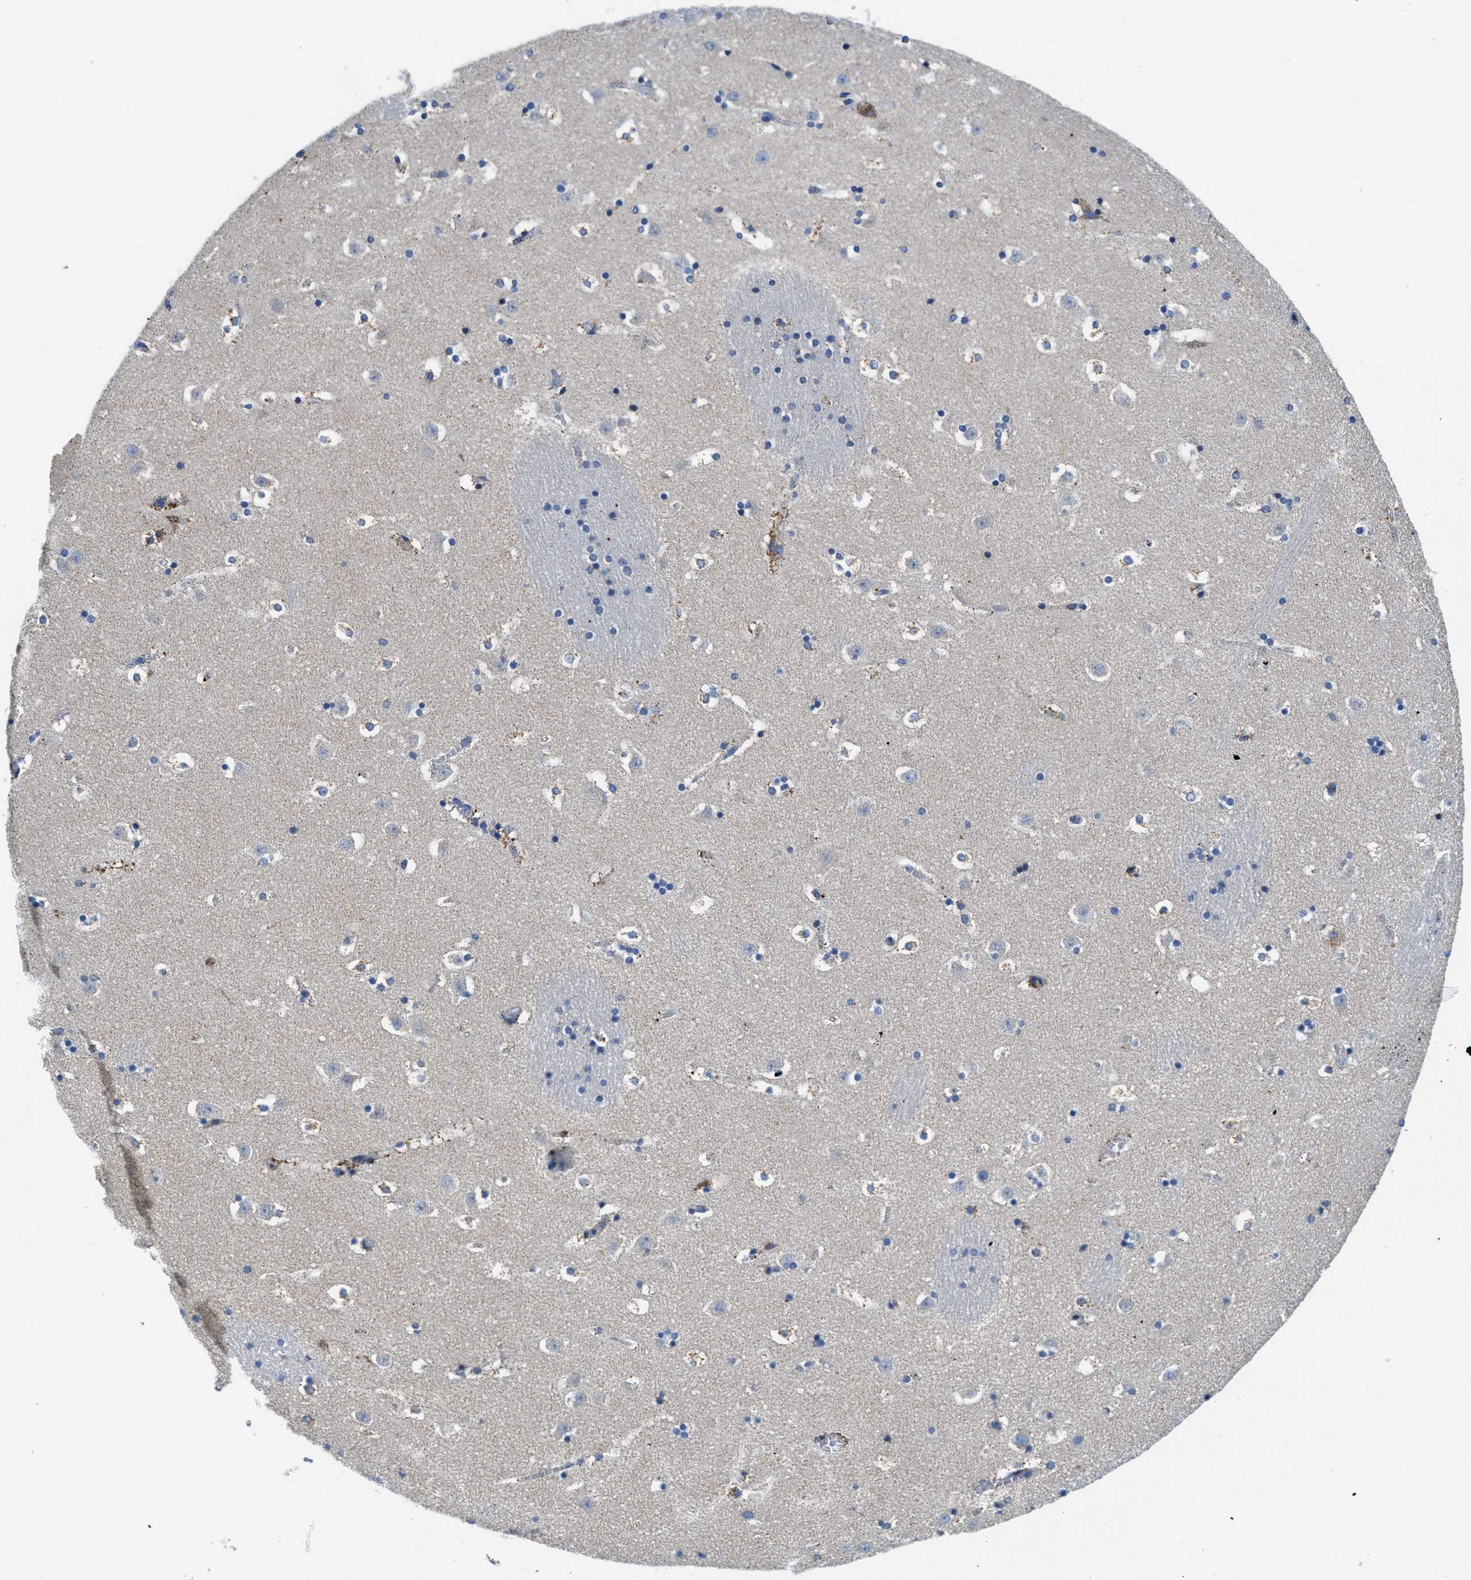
{"staining": {"intensity": "weak", "quantity": "<25%", "location": "cytoplasmic/membranous"}, "tissue": "caudate", "cell_type": "Glial cells", "image_type": "normal", "snomed": [{"axis": "morphology", "description": "Normal tissue, NOS"}, {"axis": "topography", "description": "Lateral ventricle wall"}], "caption": "The image exhibits no significant expression in glial cells of caudate.", "gene": "KCNJ5", "patient": {"sex": "male", "age": 45}}